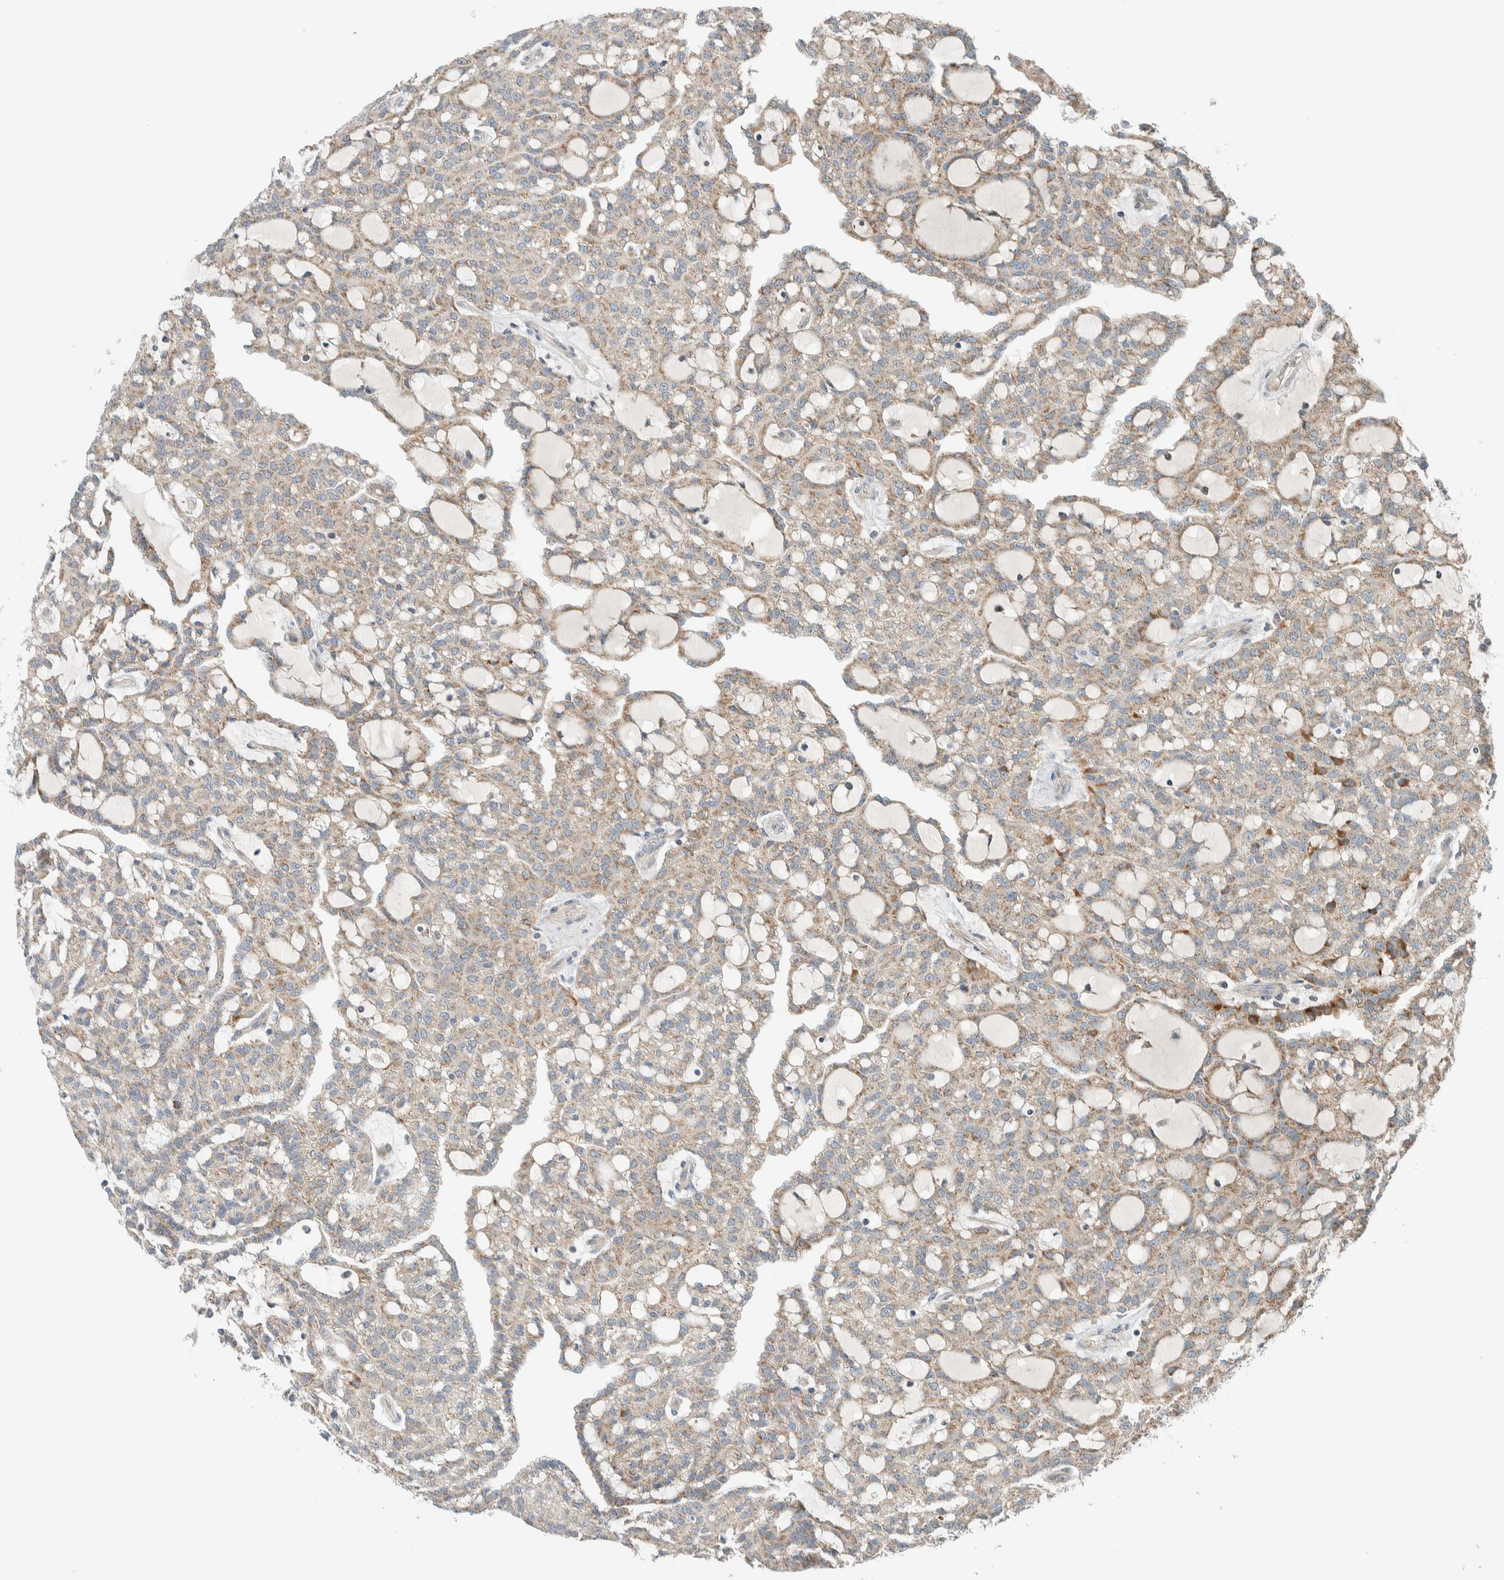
{"staining": {"intensity": "weak", "quantity": ">75%", "location": "cytoplasmic/membranous"}, "tissue": "renal cancer", "cell_type": "Tumor cells", "image_type": "cancer", "snomed": [{"axis": "morphology", "description": "Adenocarcinoma, NOS"}, {"axis": "topography", "description": "Kidney"}], "caption": "Human renal cancer stained with a protein marker displays weak staining in tumor cells.", "gene": "SLFN12L", "patient": {"sex": "male", "age": 63}}